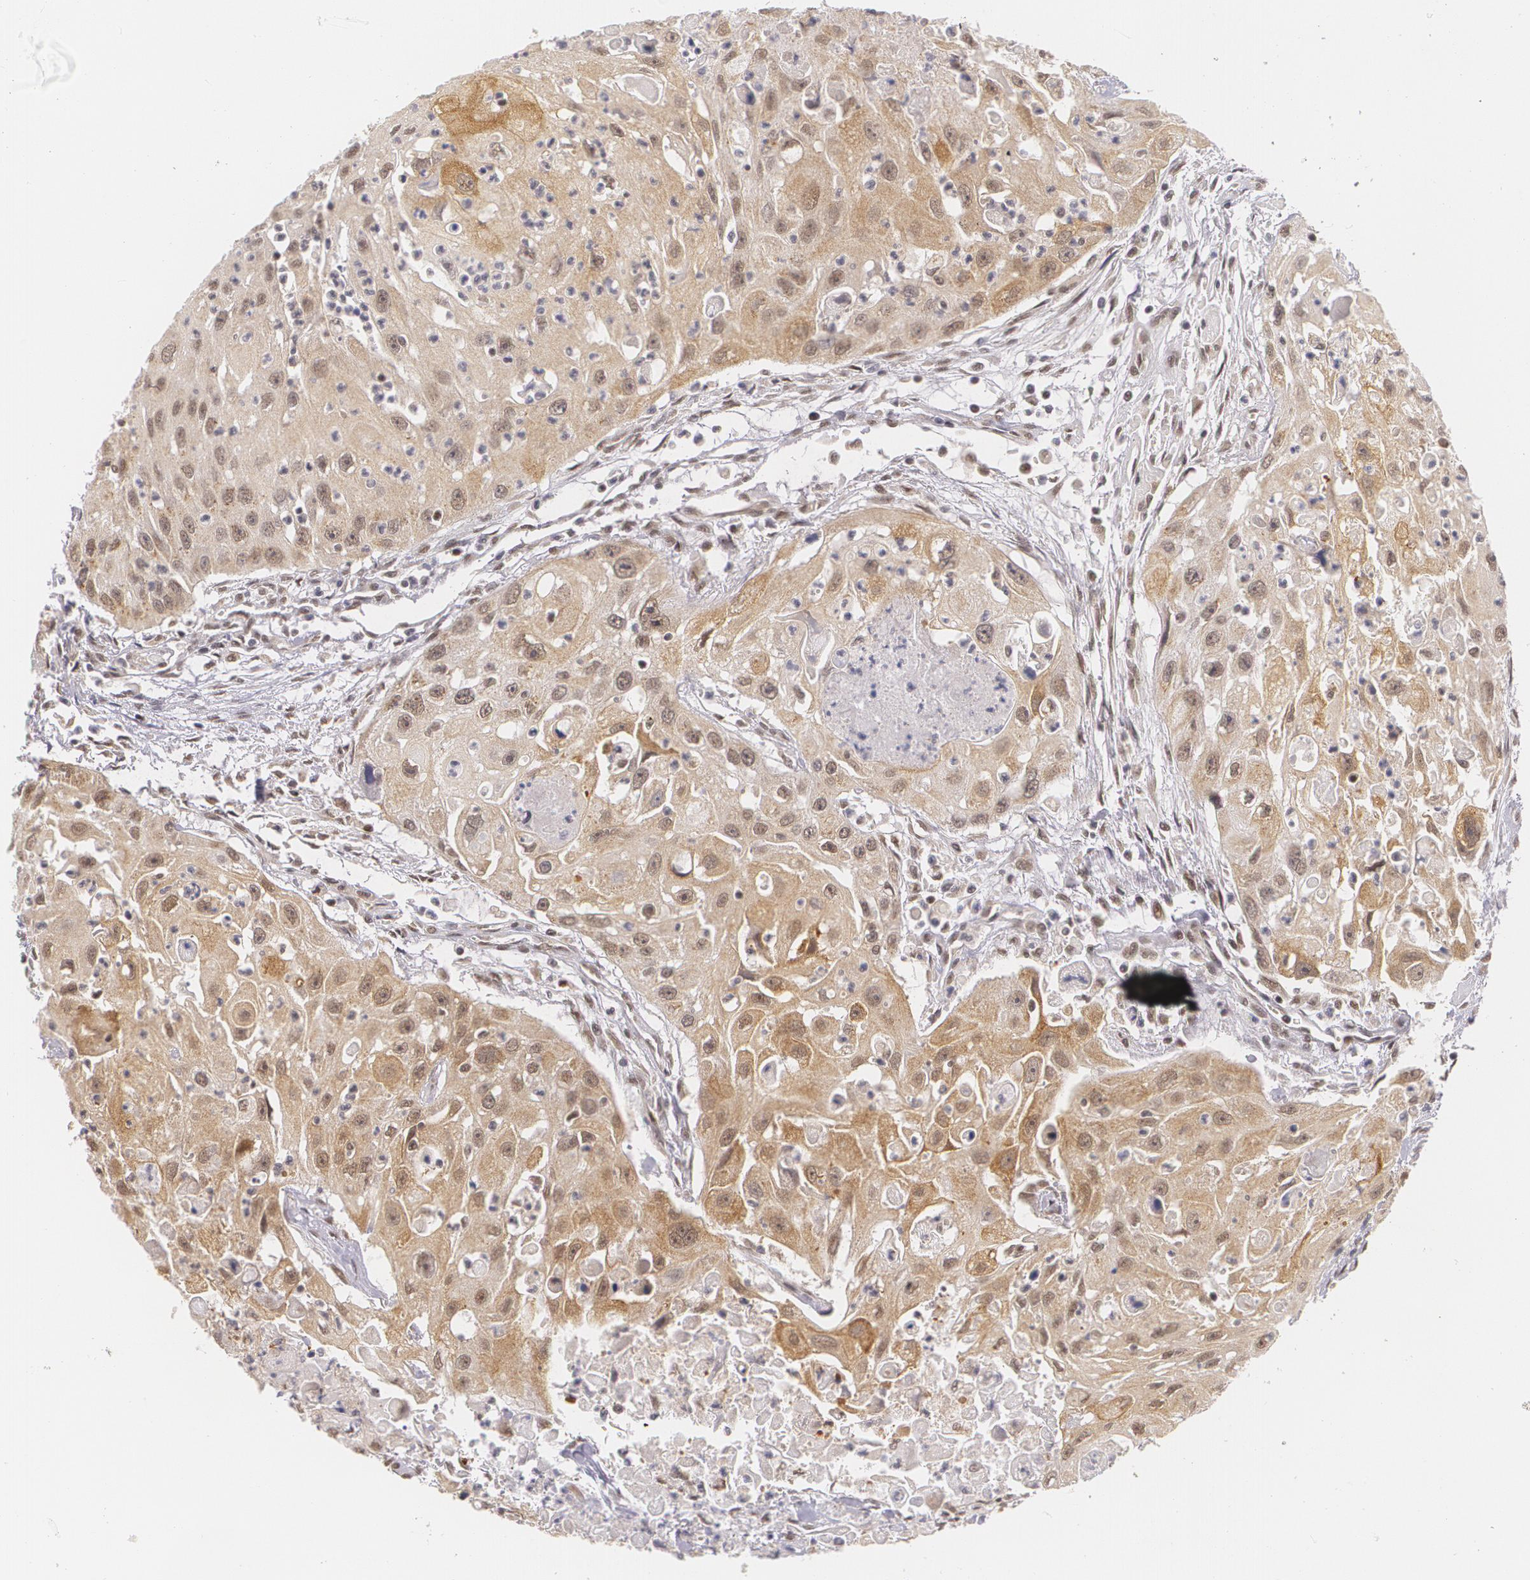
{"staining": {"intensity": "weak", "quantity": "<25%", "location": "cytoplasmic/membranous,nuclear"}, "tissue": "head and neck cancer", "cell_type": "Tumor cells", "image_type": "cancer", "snomed": [{"axis": "morphology", "description": "Squamous cell carcinoma, NOS"}, {"axis": "topography", "description": "Head-Neck"}], "caption": "There is no significant positivity in tumor cells of head and neck squamous cell carcinoma.", "gene": "ALX1", "patient": {"sex": "male", "age": 64}}